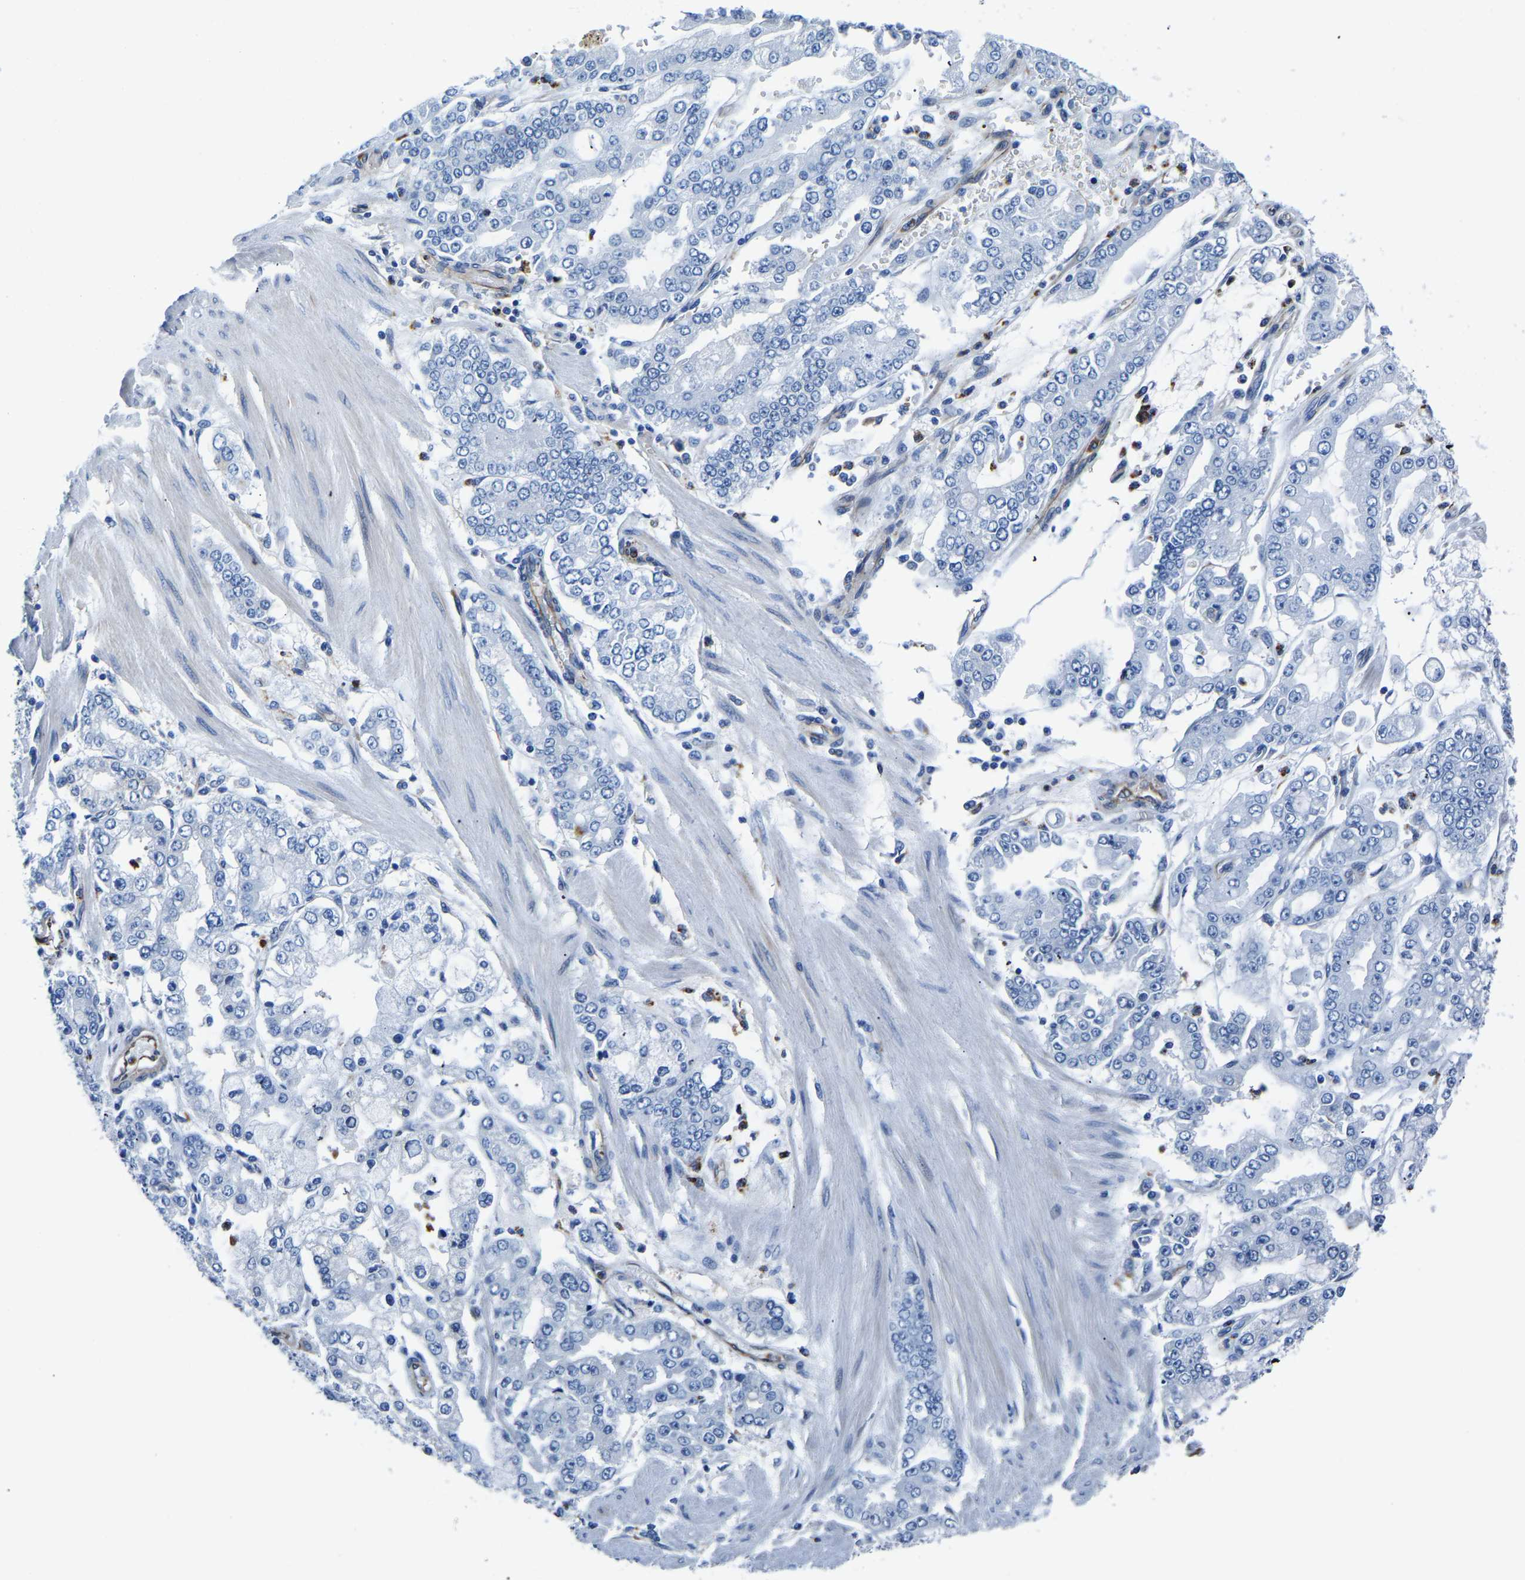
{"staining": {"intensity": "negative", "quantity": "none", "location": "none"}, "tissue": "stomach cancer", "cell_type": "Tumor cells", "image_type": "cancer", "snomed": [{"axis": "morphology", "description": "Adenocarcinoma, NOS"}, {"axis": "topography", "description": "Stomach"}], "caption": "This image is of stomach cancer (adenocarcinoma) stained with immunohistochemistry to label a protein in brown with the nuclei are counter-stained blue. There is no expression in tumor cells.", "gene": "MS4A3", "patient": {"sex": "male", "age": 76}}